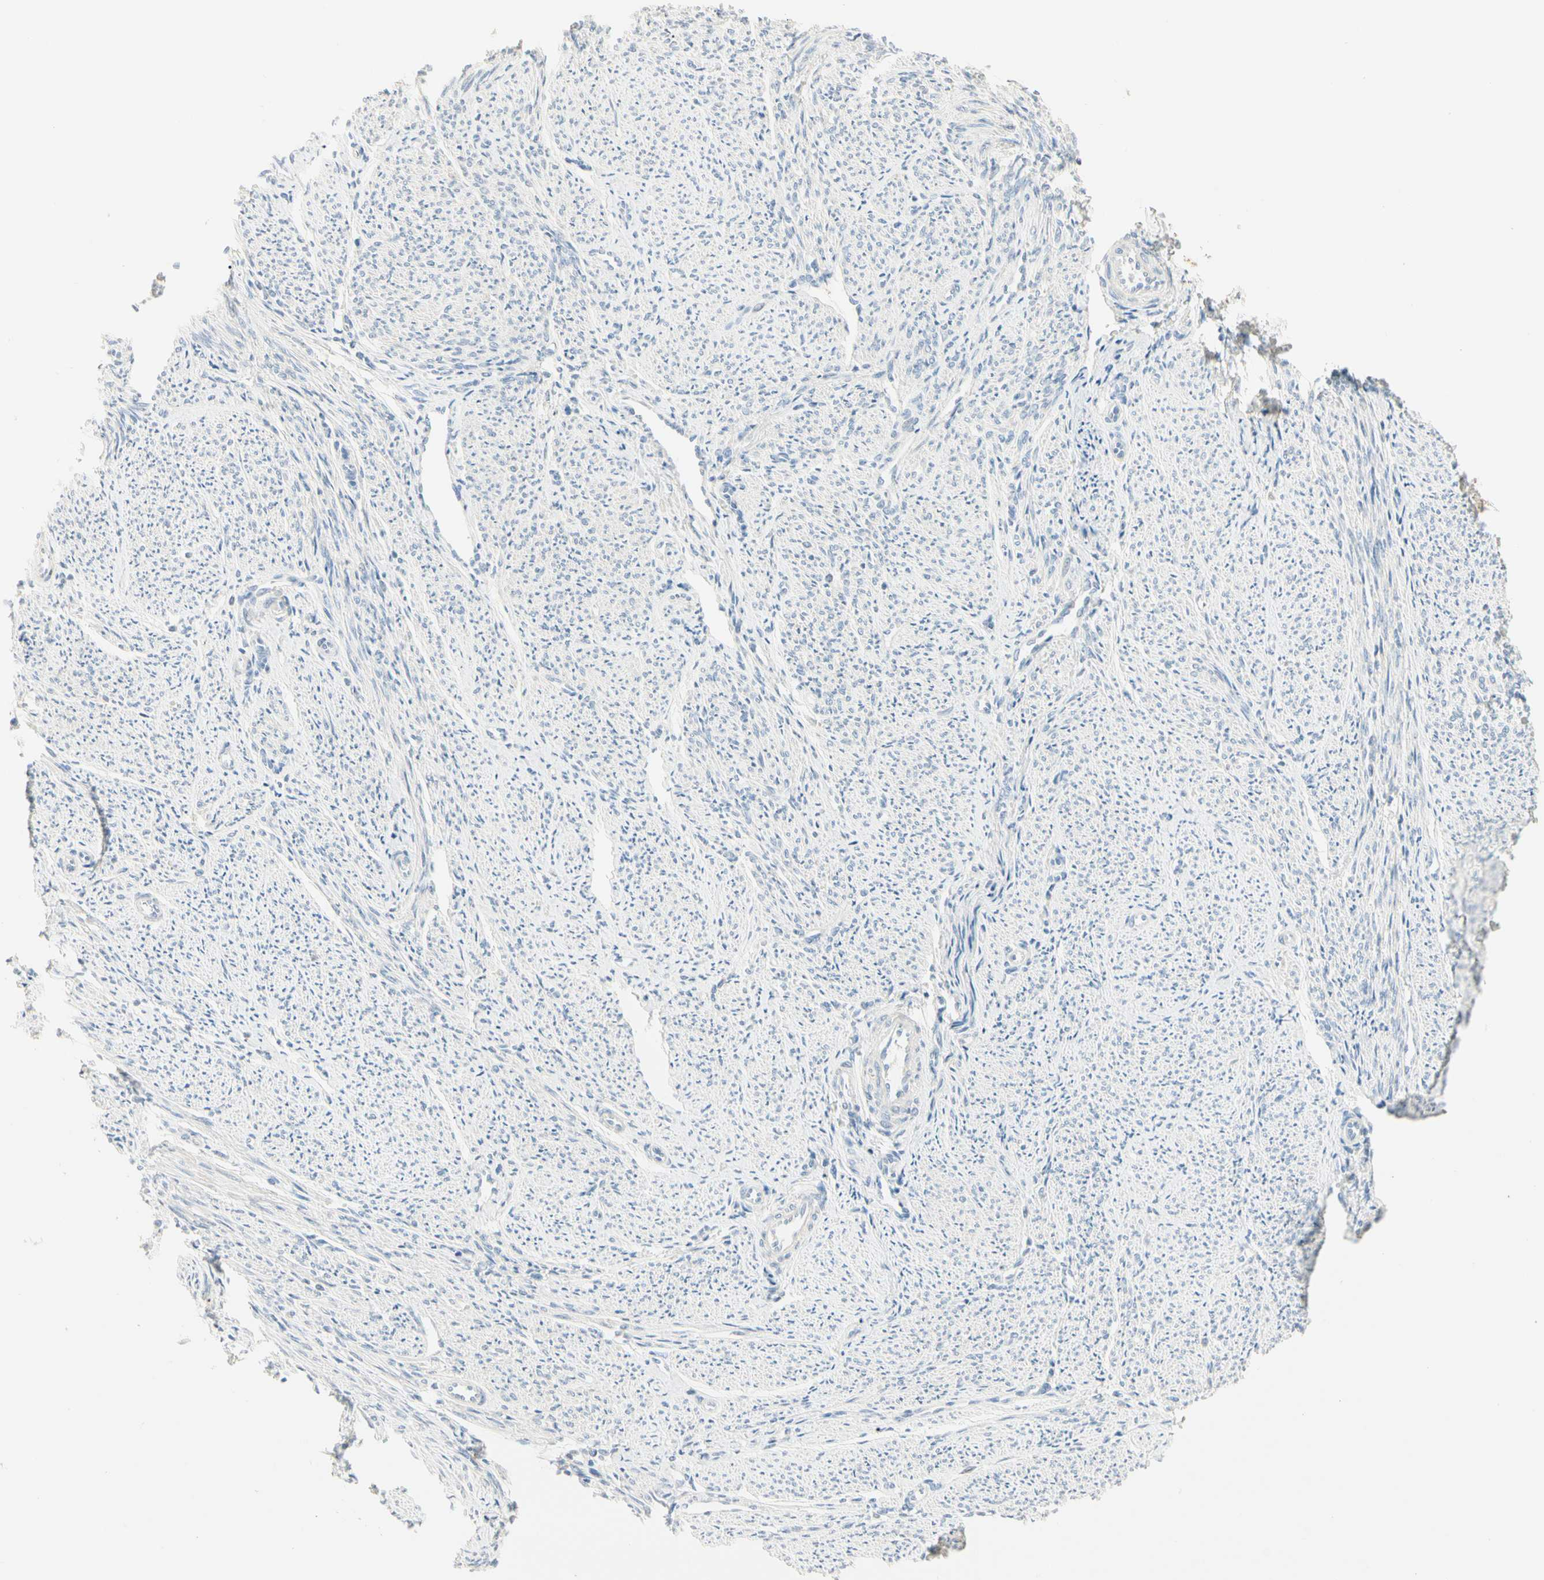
{"staining": {"intensity": "negative", "quantity": "none", "location": "none"}, "tissue": "smooth muscle", "cell_type": "Smooth muscle cells", "image_type": "normal", "snomed": [{"axis": "morphology", "description": "Normal tissue, NOS"}, {"axis": "topography", "description": "Smooth muscle"}], "caption": "Immunohistochemical staining of normal human smooth muscle displays no significant positivity in smooth muscle cells. (DAB (3,3'-diaminobenzidine) immunohistochemistry (IHC) visualized using brightfield microscopy, high magnification).", "gene": "ALDH18A1", "patient": {"sex": "female", "age": 65}}